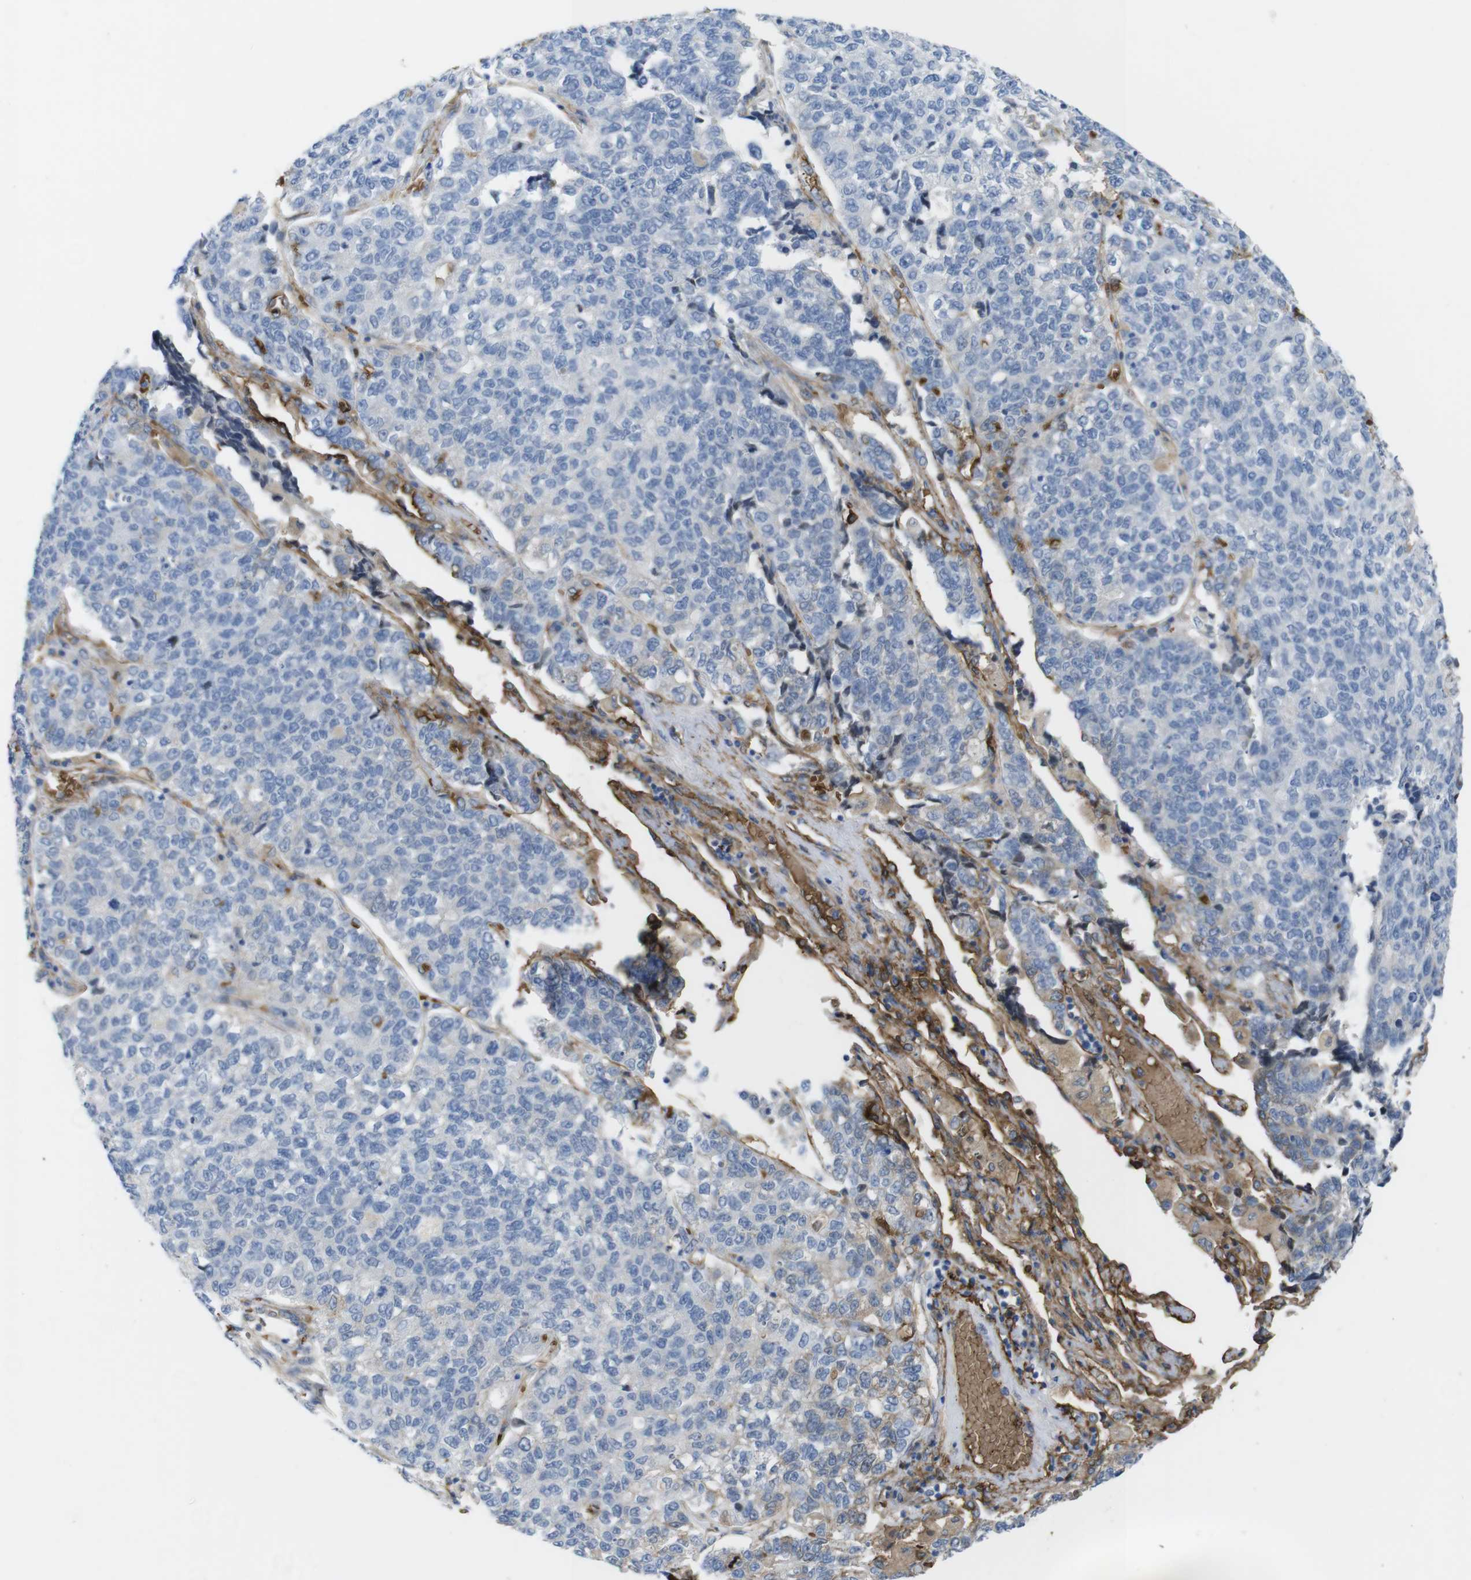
{"staining": {"intensity": "negative", "quantity": "none", "location": "none"}, "tissue": "lung cancer", "cell_type": "Tumor cells", "image_type": "cancer", "snomed": [{"axis": "morphology", "description": "Adenocarcinoma, NOS"}, {"axis": "topography", "description": "Lung"}], "caption": "An image of human lung cancer is negative for staining in tumor cells. Brightfield microscopy of IHC stained with DAB (brown) and hematoxylin (blue), captured at high magnification.", "gene": "CYBRD1", "patient": {"sex": "male", "age": 49}}